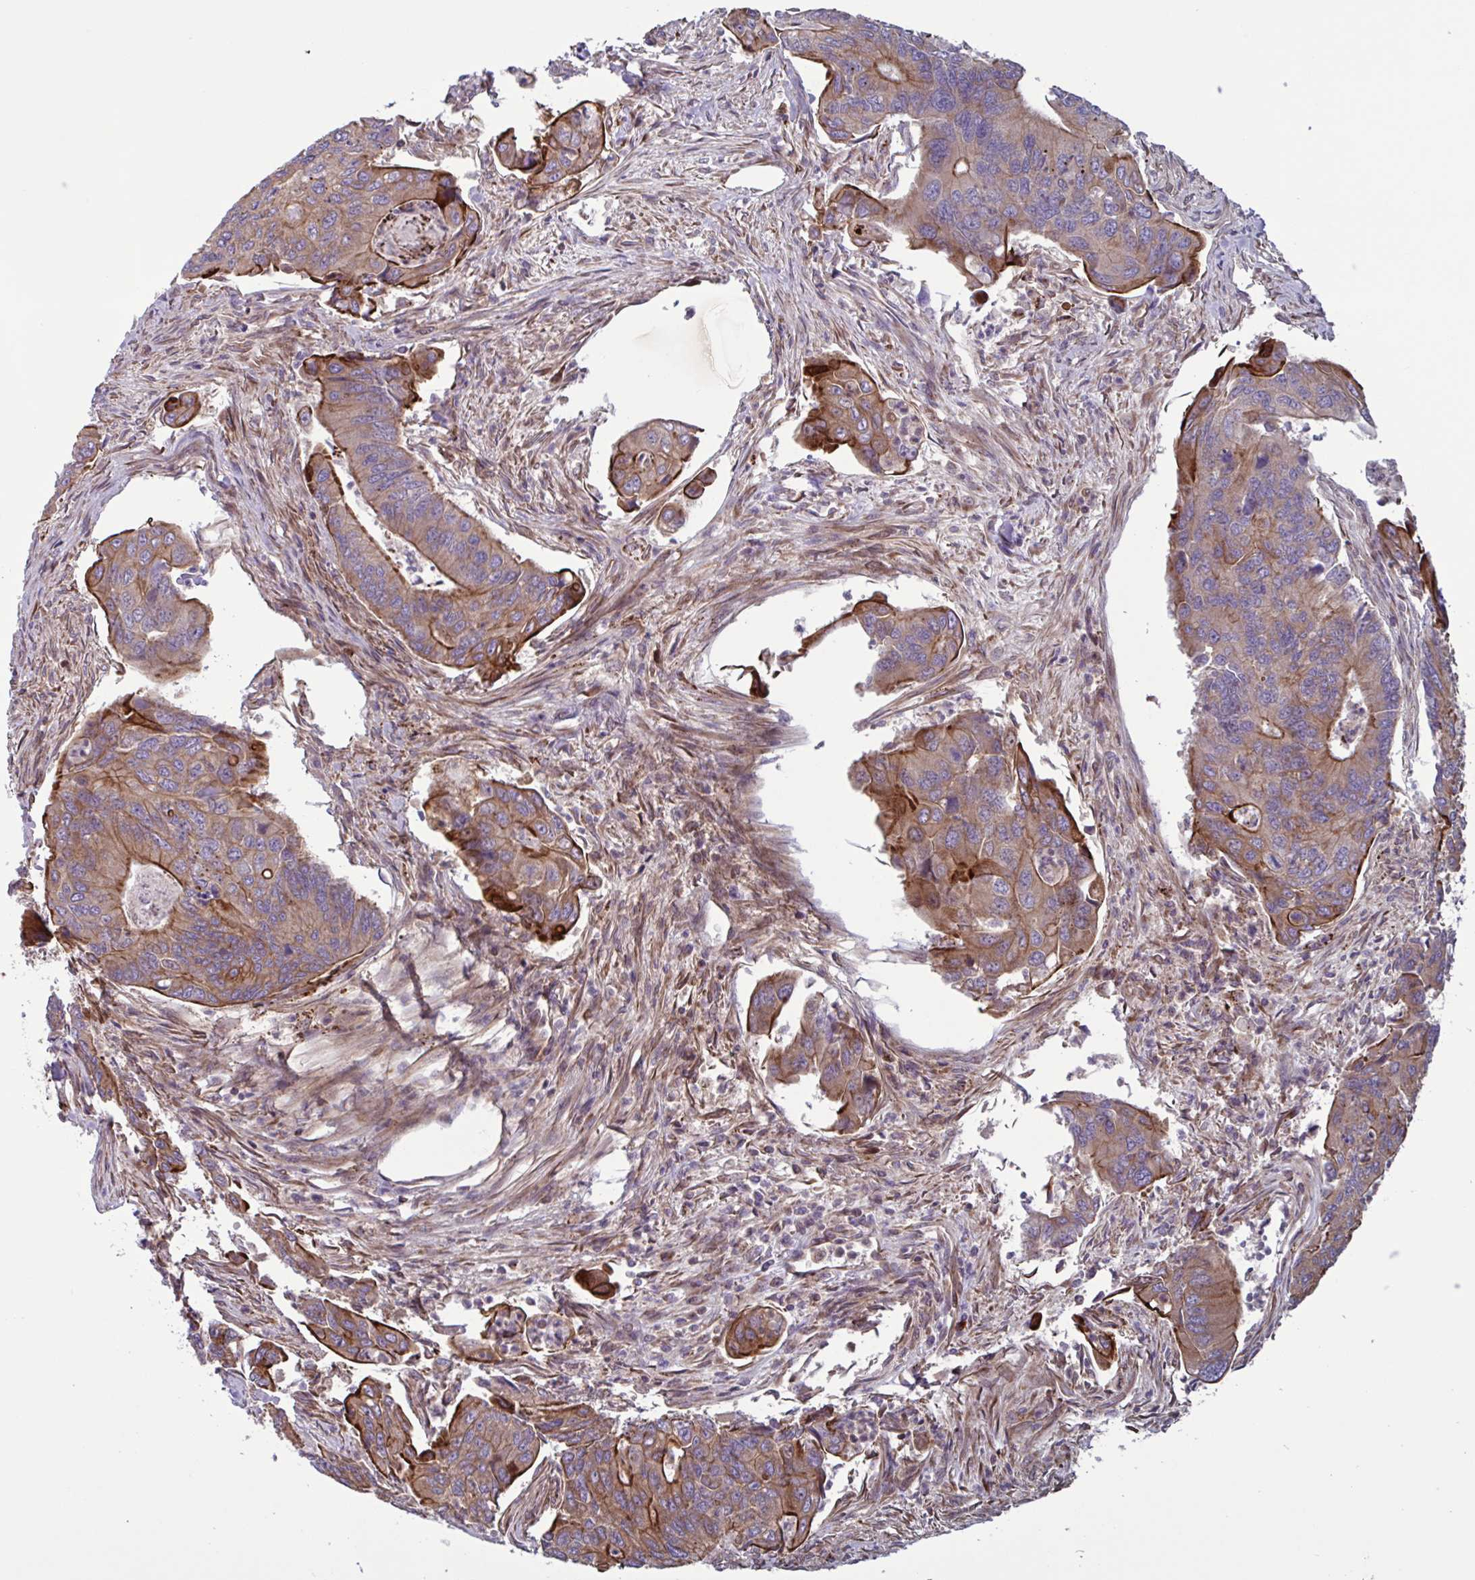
{"staining": {"intensity": "strong", "quantity": "25%-75%", "location": "cytoplasmic/membranous"}, "tissue": "colorectal cancer", "cell_type": "Tumor cells", "image_type": "cancer", "snomed": [{"axis": "morphology", "description": "Adenocarcinoma, NOS"}, {"axis": "topography", "description": "Colon"}], "caption": "Protein expression analysis of colorectal cancer (adenocarcinoma) shows strong cytoplasmic/membranous staining in approximately 25%-75% of tumor cells. (DAB (3,3'-diaminobenzidine) = brown stain, brightfield microscopy at high magnification).", "gene": "GLTP", "patient": {"sex": "female", "age": 67}}